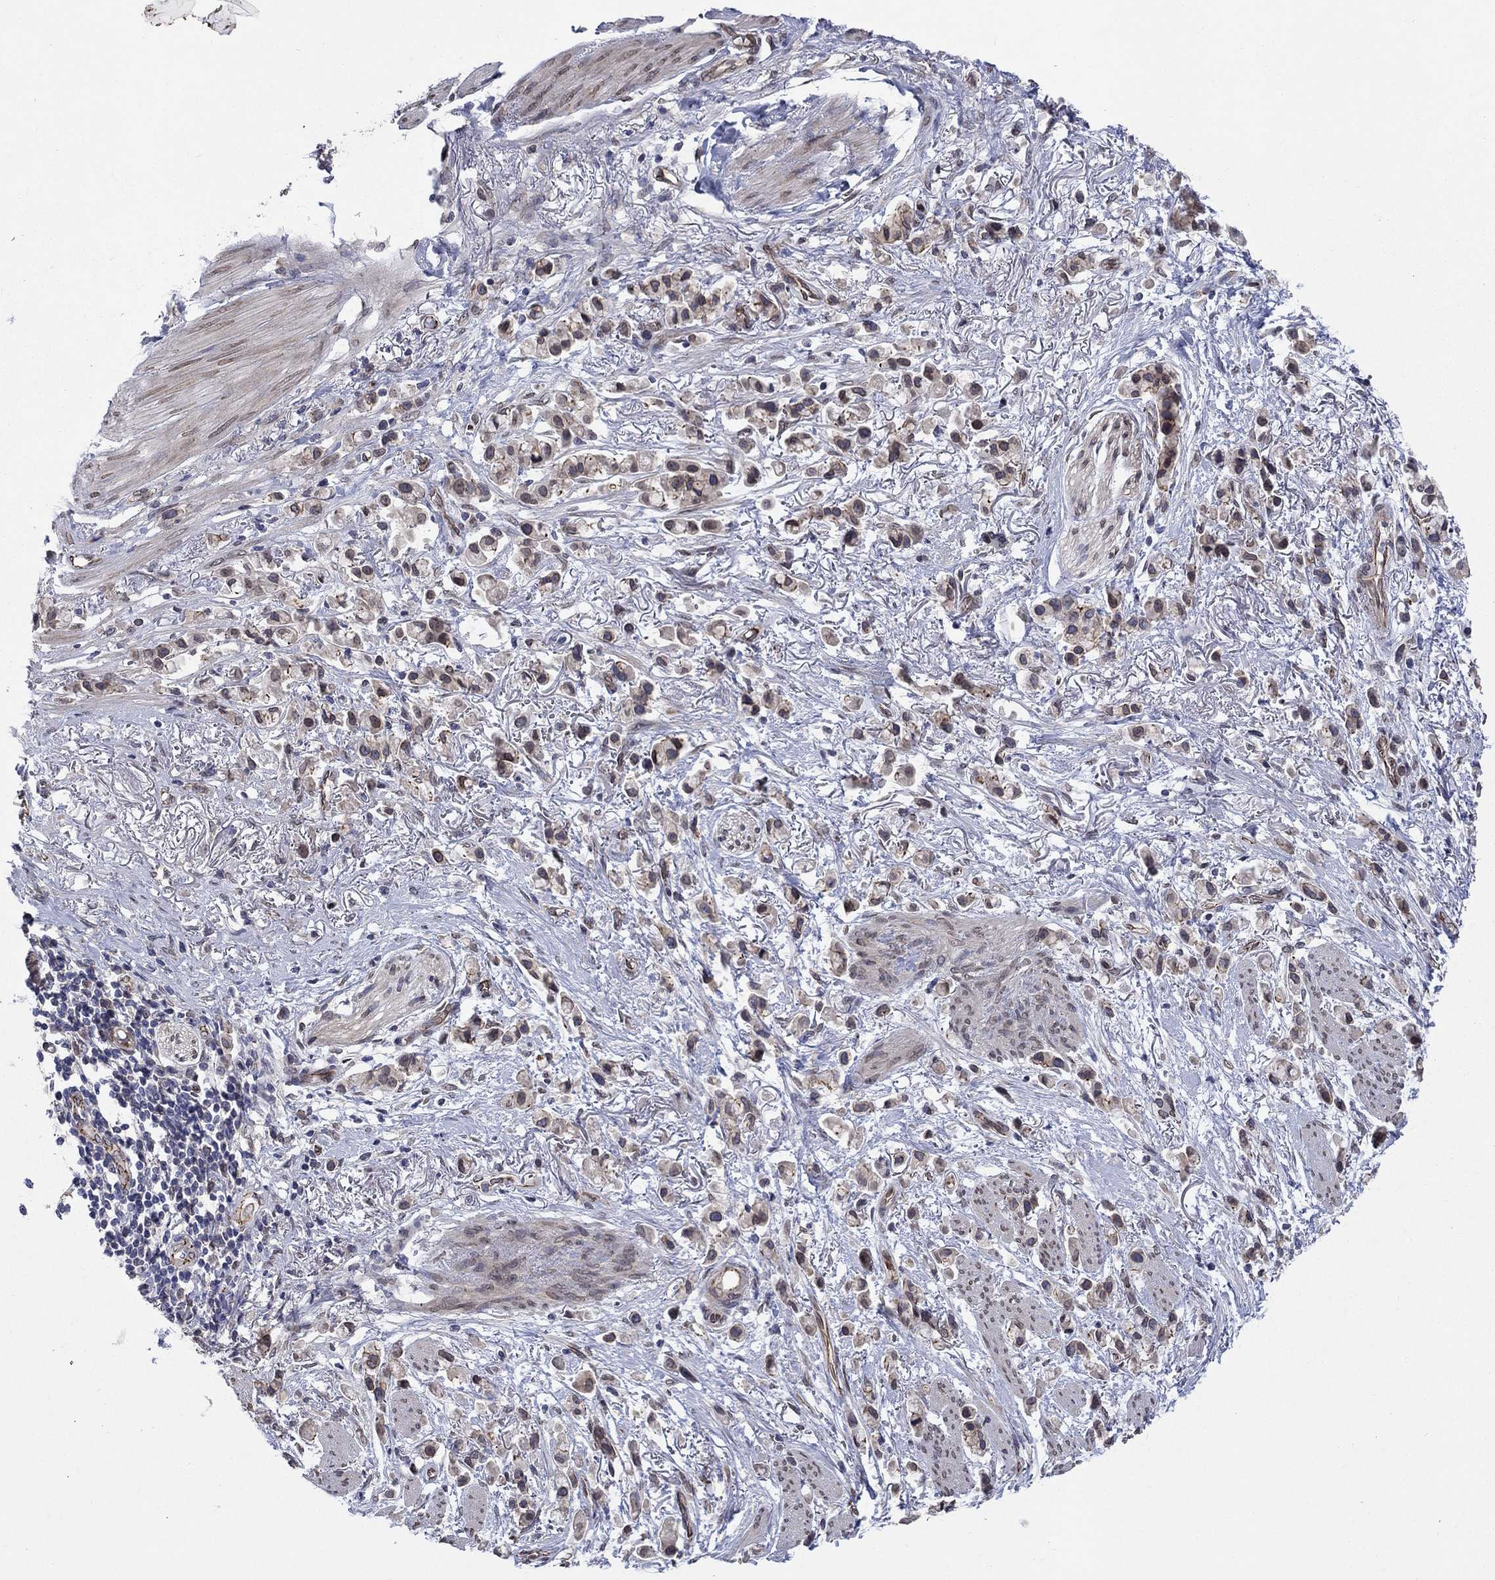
{"staining": {"intensity": "weak", "quantity": "<25%", "location": "cytoplasmic/membranous"}, "tissue": "stomach cancer", "cell_type": "Tumor cells", "image_type": "cancer", "snomed": [{"axis": "morphology", "description": "Adenocarcinoma, NOS"}, {"axis": "topography", "description": "Stomach"}], "caption": "DAB (3,3'-diaminobenzidine) immunohistochemical staining of stomach cancer shows no significant expression in tumor cells.", "gene": "EMC9", "patient": {"sex": "female", "age": 81}}